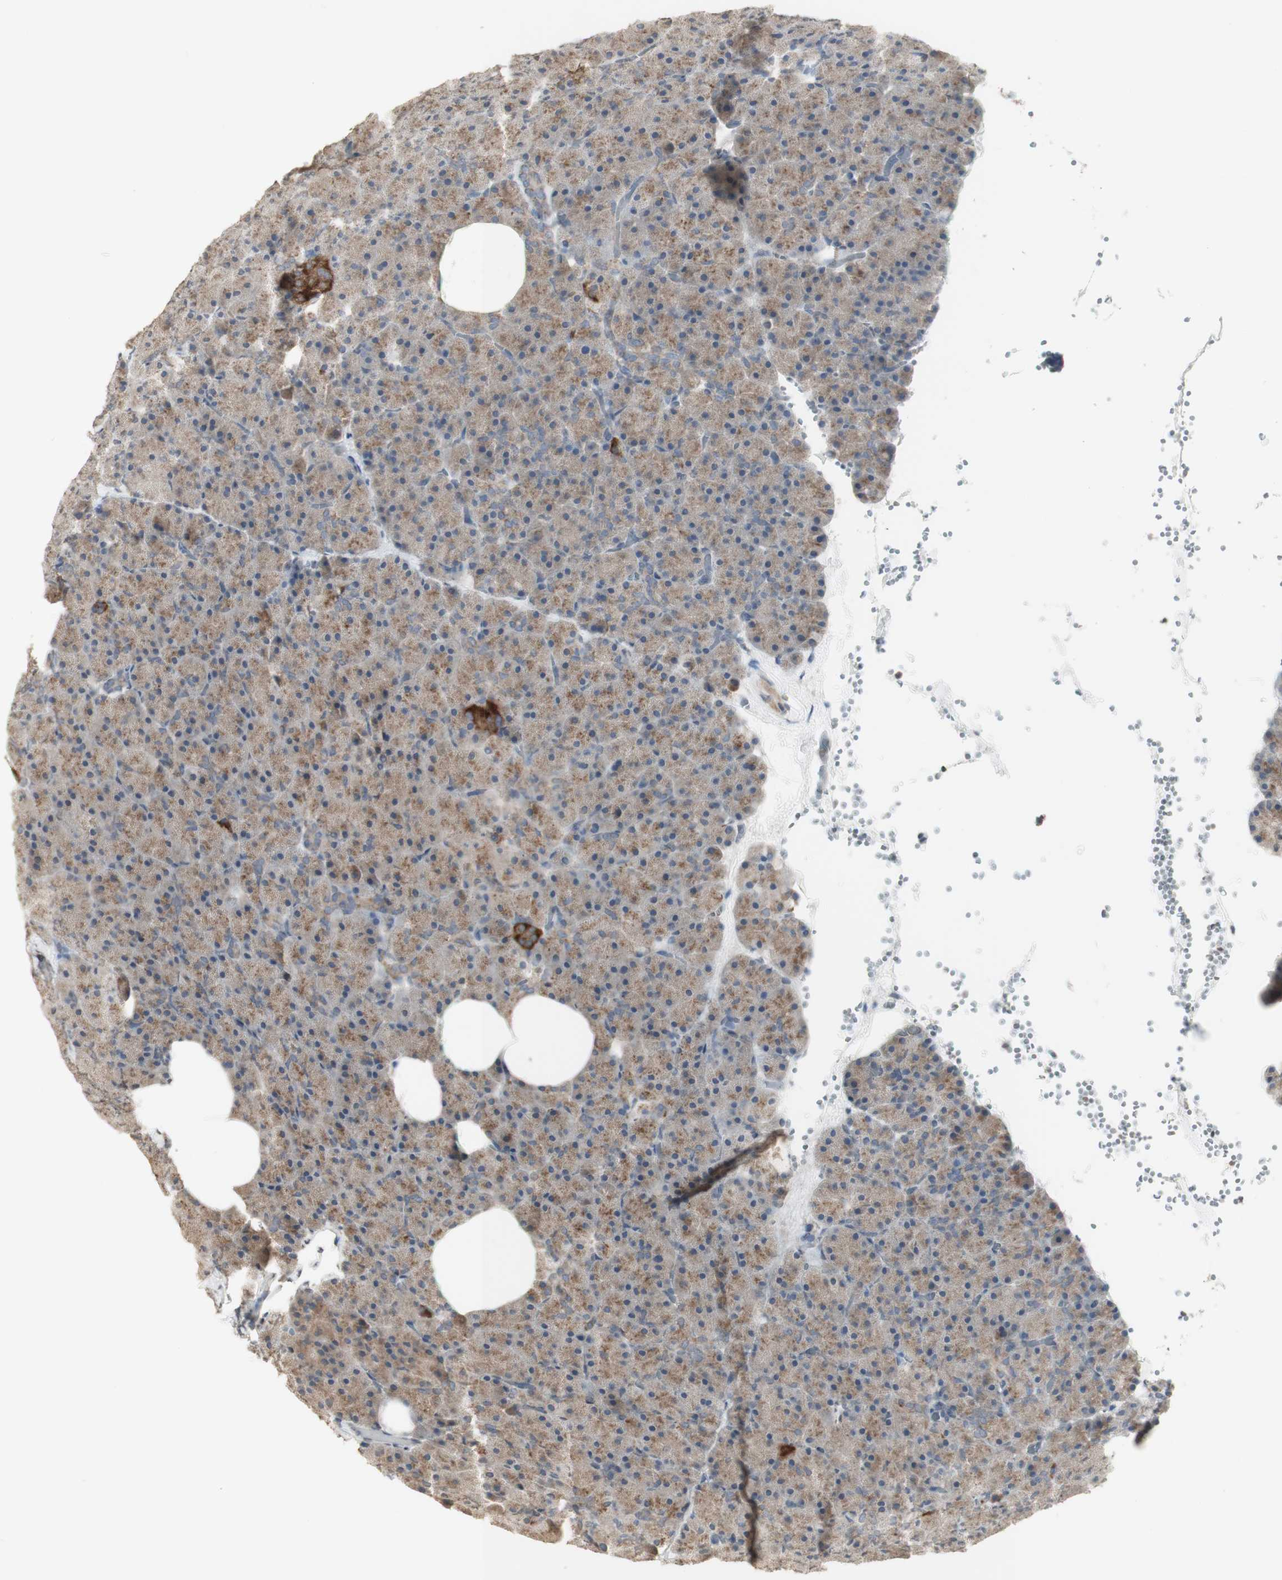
{"staining": {"intensity": "moderate", "quantity": ">75%", "location": "cytoplasmic/membranous"}, "tissue": "pancreas", "cell_type": "Exocrine glandular cells", "image_type": "normal", "snomed": [{"axis": "morphology", "description": "Normal tissue, NOS"}, {"axis": "topography", "description": "Pancreas"}], "caption": "DAB immunohistochemical staining of unremarkable pancreas demonstrates moderate cytoplasmic/membranous protein expression in about >75% of exocrine glandular cells. The staining was performed using DAB (3,3'-diaminobenzidine), with brown indicating positive protein expression. Nuclei are stained blue with hematoxylin.", "gene": "ATP6V1E1", "patient": {"sex": "female", "age": 35}}